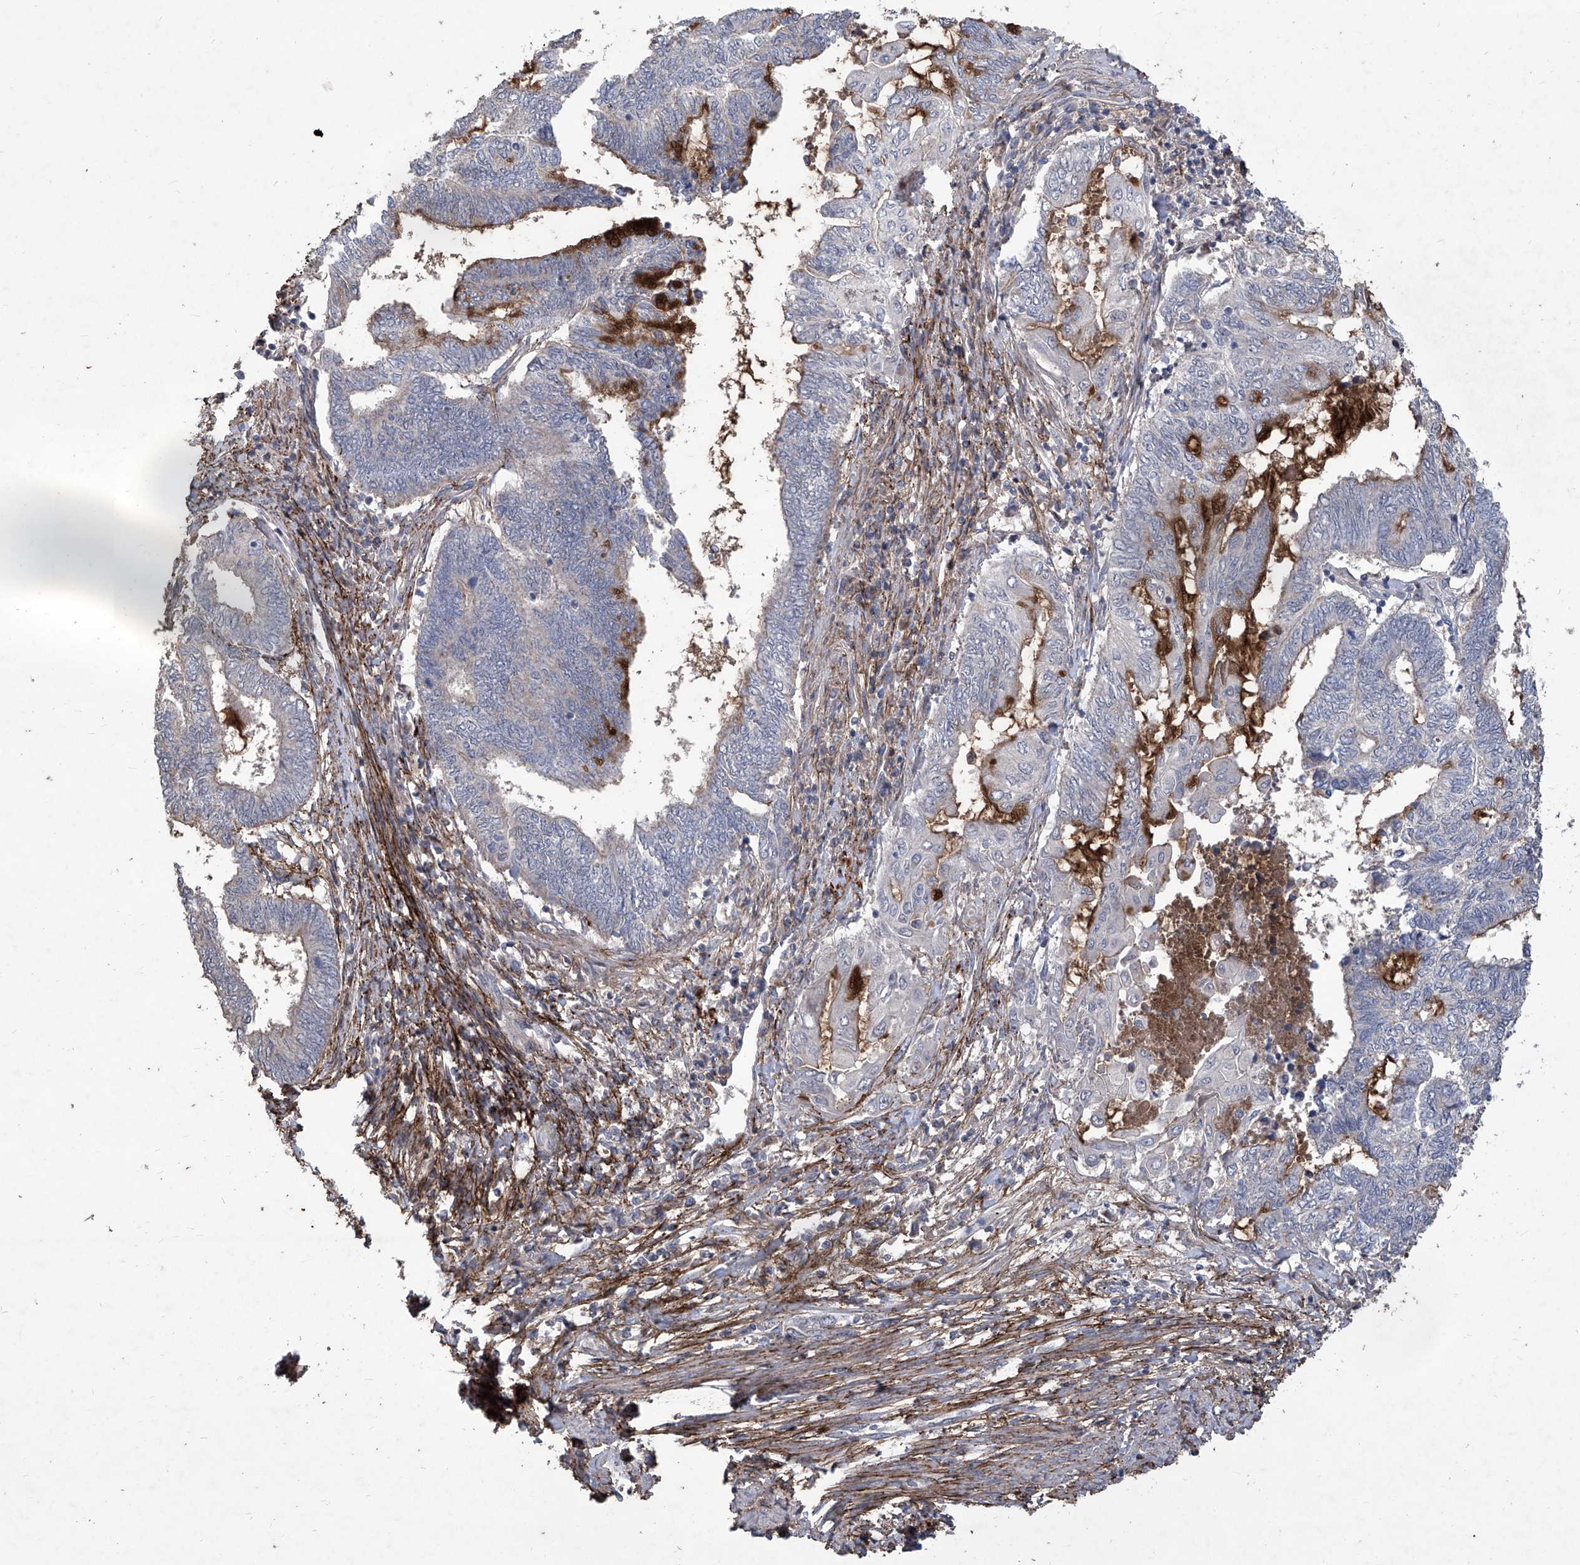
{"staining": {"intensity": "moderate", "quantity": "<25%", "location": "cytoplasmic/membranous"}, "tissue": "endometrial cancer", "cell_type": "Tumor cells", "image_type": "cancer", "snomed": [{"axis": "morphology", "description": "Adenocarcinoma, NOS"}, {"axis": "topography", "description": "Uterus"}, {"axis": "topography", "description": "Endometrium"}], "caption": "This is an image of IHC staining of endometrial cancer (adenocarcinoma), which shows moderate positivity in the cytoplasmic/membranous of tumor cells.", "gene": "TXNIP", "patient": {"sex": "female", "age": 70}}